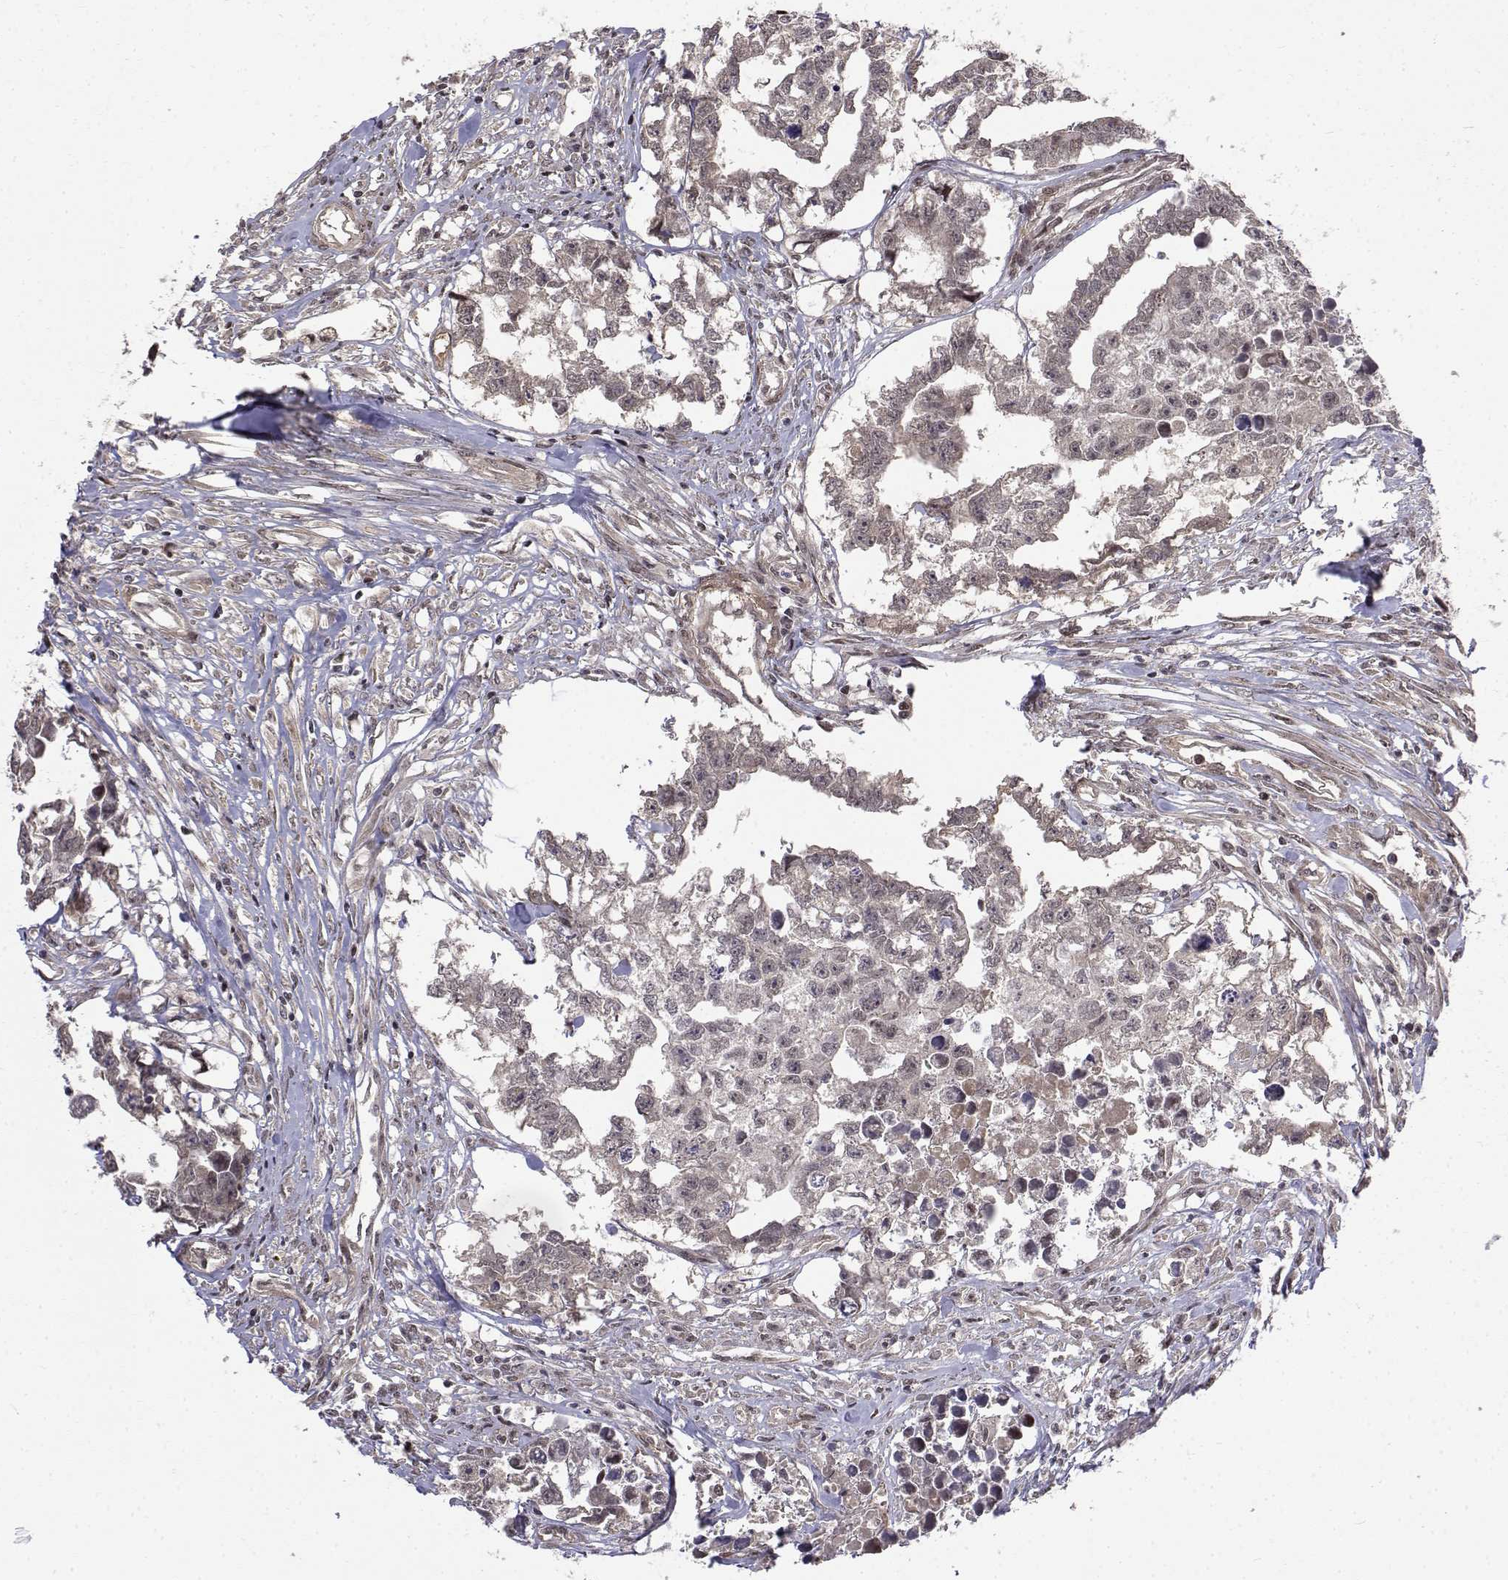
{"staining": {"intensity": "negative", "quantity": "none", "location": "none"}, "tissue": "testis cancer", "cell_type": "Tumor cells", "image_type": "cancer", "snomed": [{"axis": "morphology", "description": "Carcinoma, Embryonal, NOS"}, {"axis": "morphology", "description": "Teratoma, malignant, NOS"}, {"axis": "topography", "description": "Testis"}], "caption": "Tumor cells show no significant staining in testis cancer (embryonal carcinoma).", "gene": "ITGA7", "patient": {"sex": "male", "age": 44}}